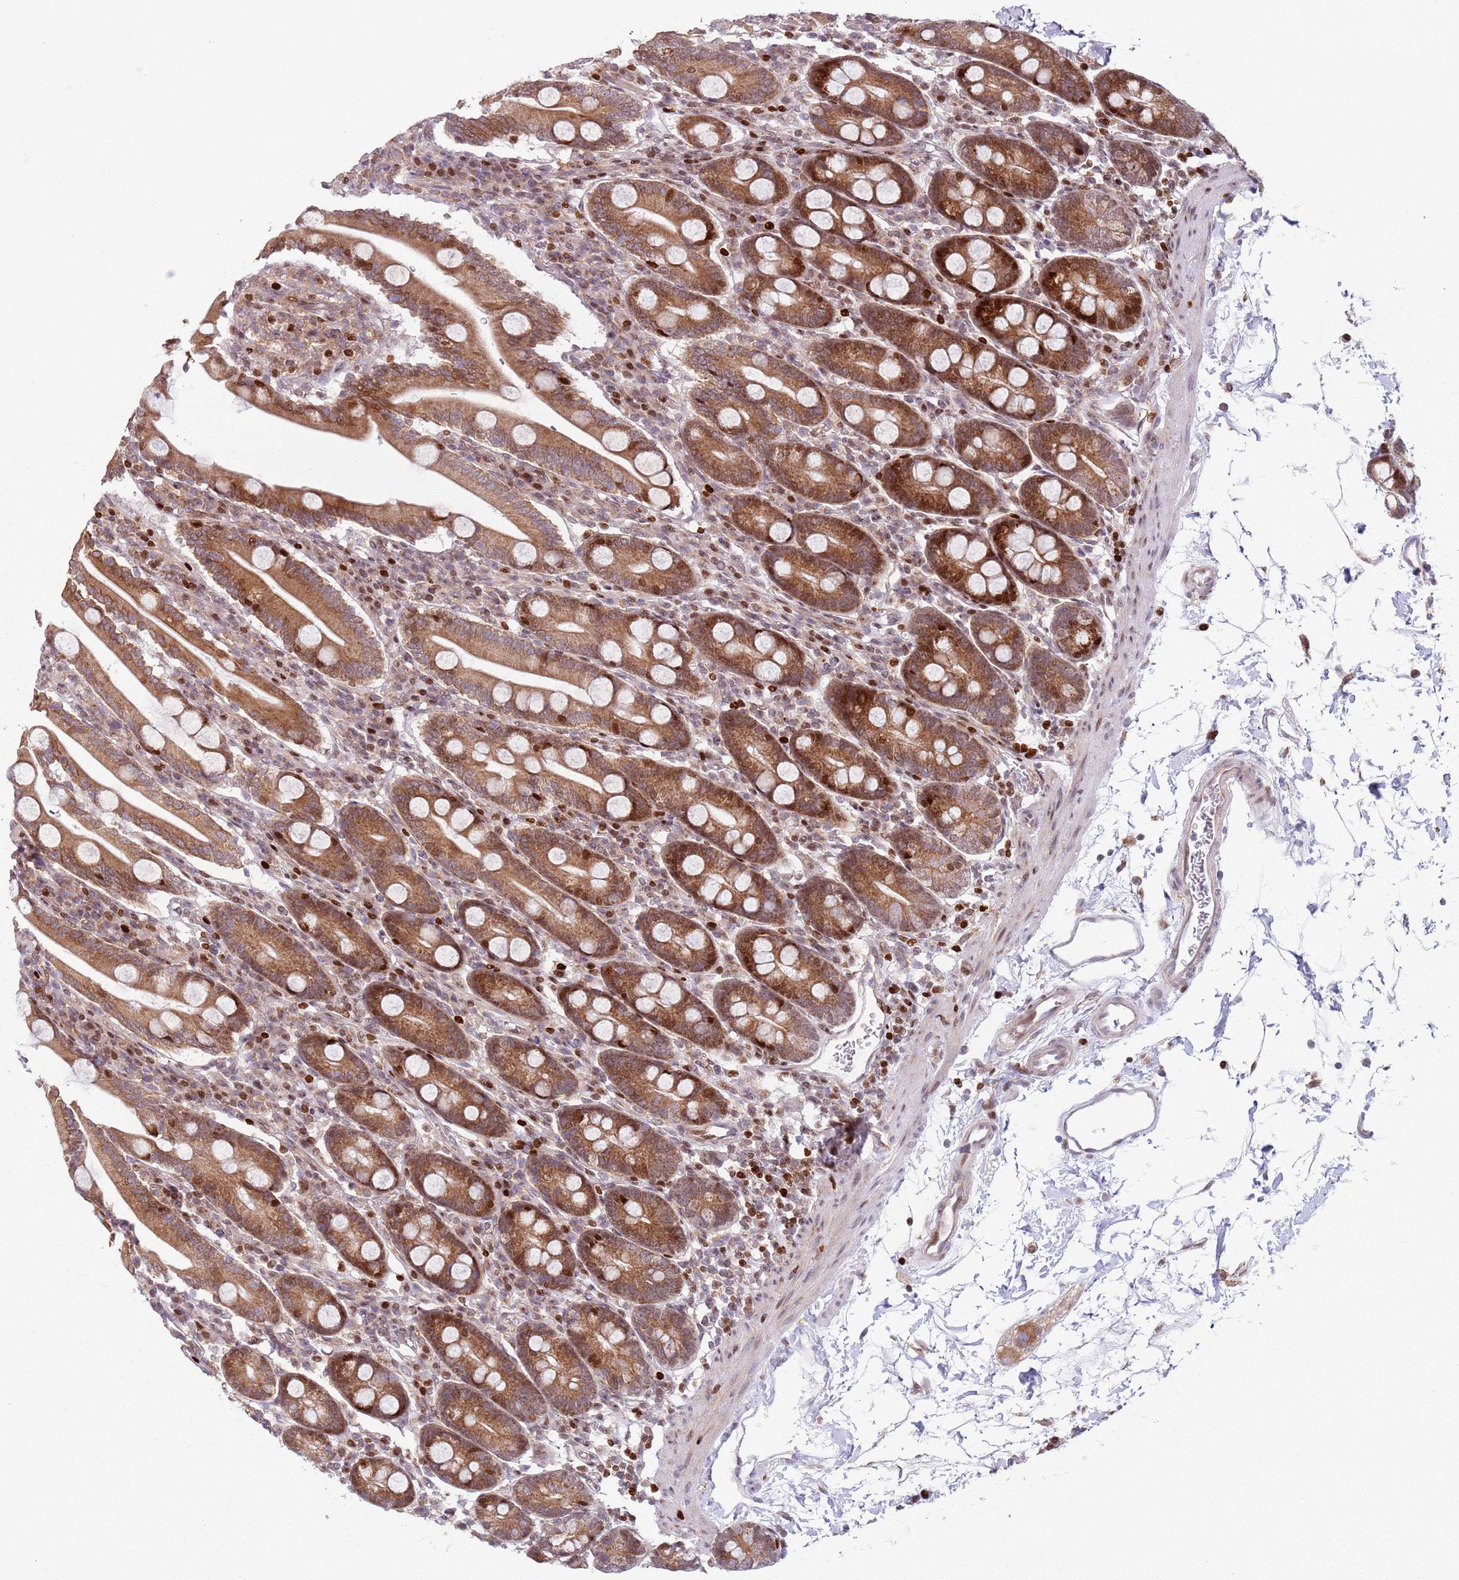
{"staining": {"intensity": "strong", "quantity": ">75%", "location": "cytoplasmic/membranous"}, "tissue": "duodenum", "cell_type": "Glandular cells", "image_type": "normal", "snomed": [{"axis": "morphology", "description": "Normal tissue, NOS"}, {"axis": "topography", "description": "Duodenum"}], "caption": "IHC (DAB (3,3'-diaminobenzidine)) staining of normal duodenum displays strong cytoplasmic/membranous protein expression in approximately >75% of glandular cells. (Stains: DAB (3,3'-diaminobenzidine) in brown, nuclei in blue, Microscopy: brightfield microscopy at high magnification).", "gene": "HNRNPLL", "patient": {"sex": "male", "age": 35}}